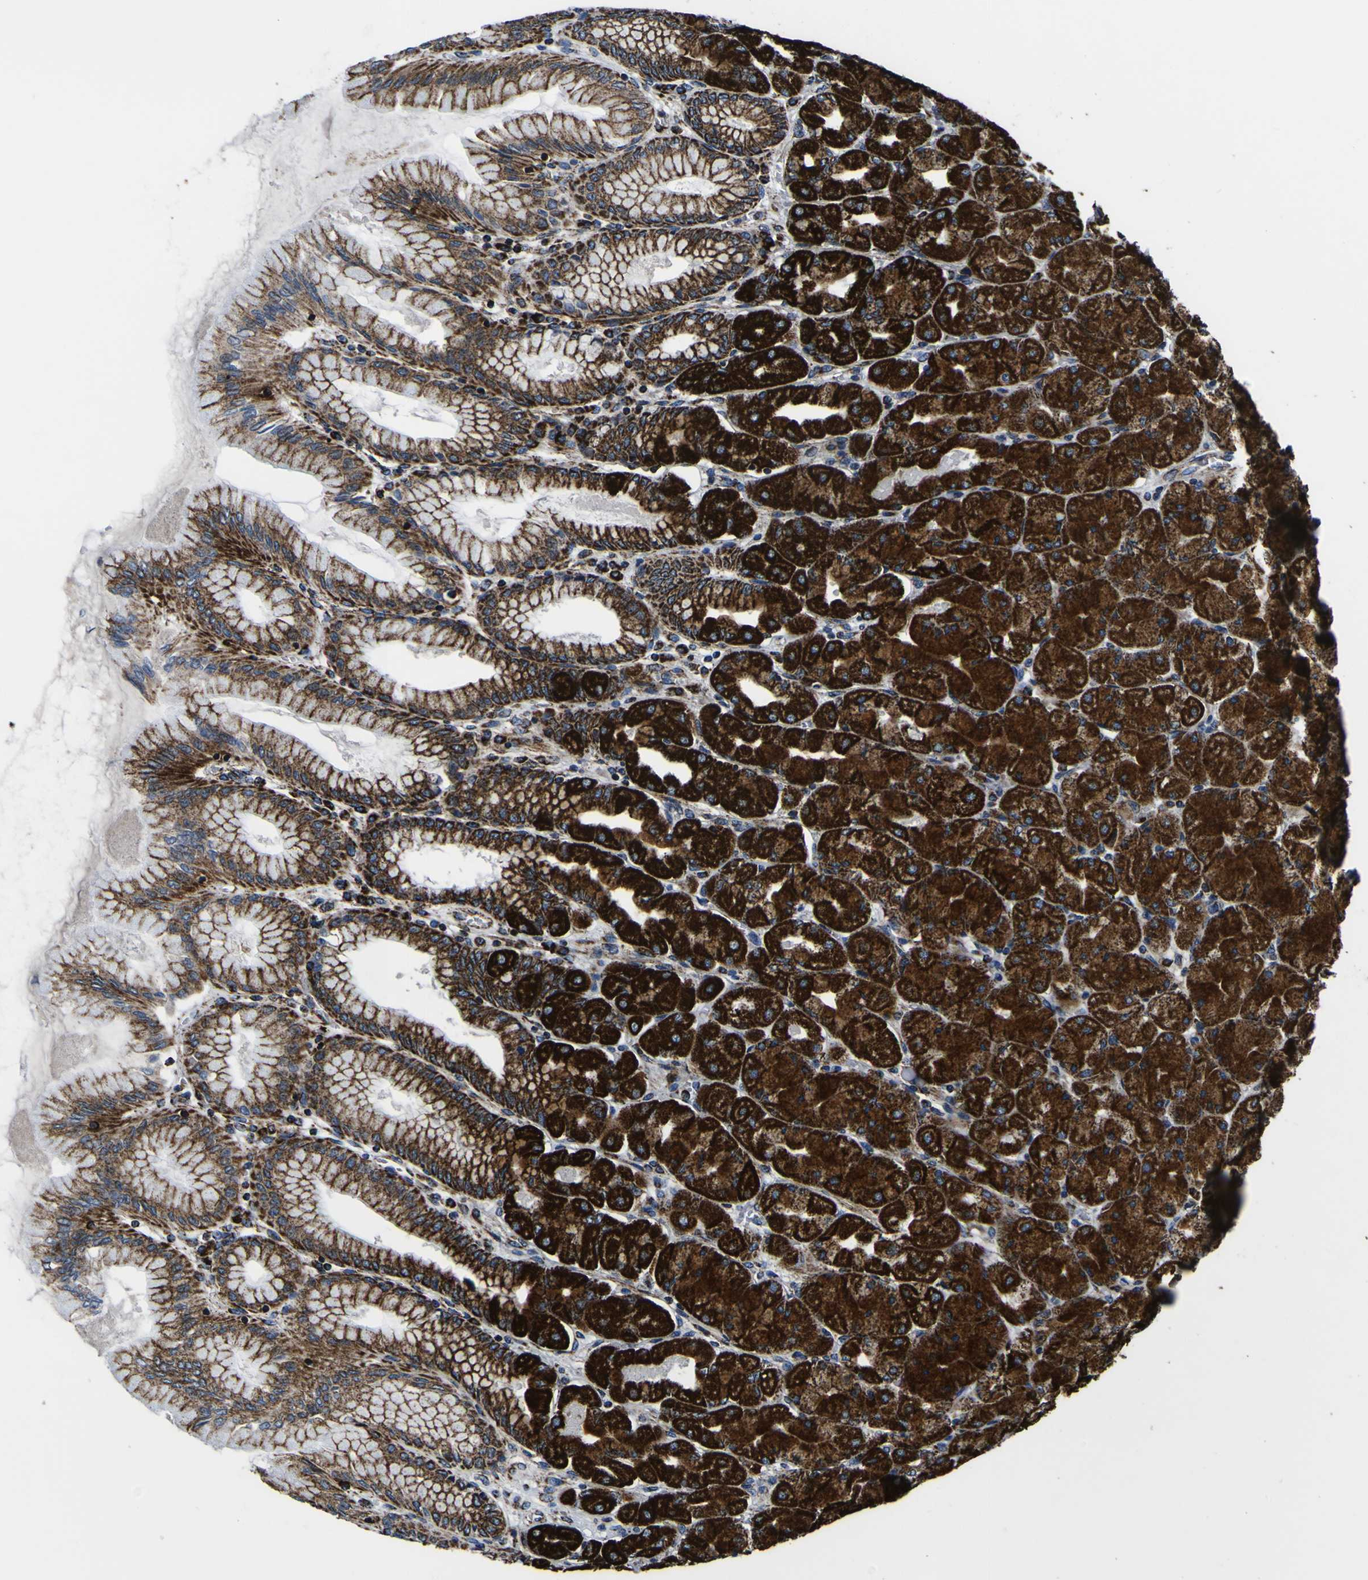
{"staining": {"intensity": "strong", "quantity": ">75%", "location": "cytoplasmic/membranous"}, "tissue": "stomach", "cell_type": "Glandular cells", "image_type": "normal", "snomed": [{"axis": "morphology", "description": "Normal tissue, NOS"}, {"axis": "topography", "description": "Stomach, upper"}], "caption": "Immunohistochemical staining of benign human stomach shows strong cytoplasmic/membranous protein staining in about >75% of glandular cells. (DAB (3,3'-diaminobenzidine) = brown stain, brightfield microscopy at high magnification).", "gene": "PTRH2", "patient": {"sex": "female", "age": 56}}